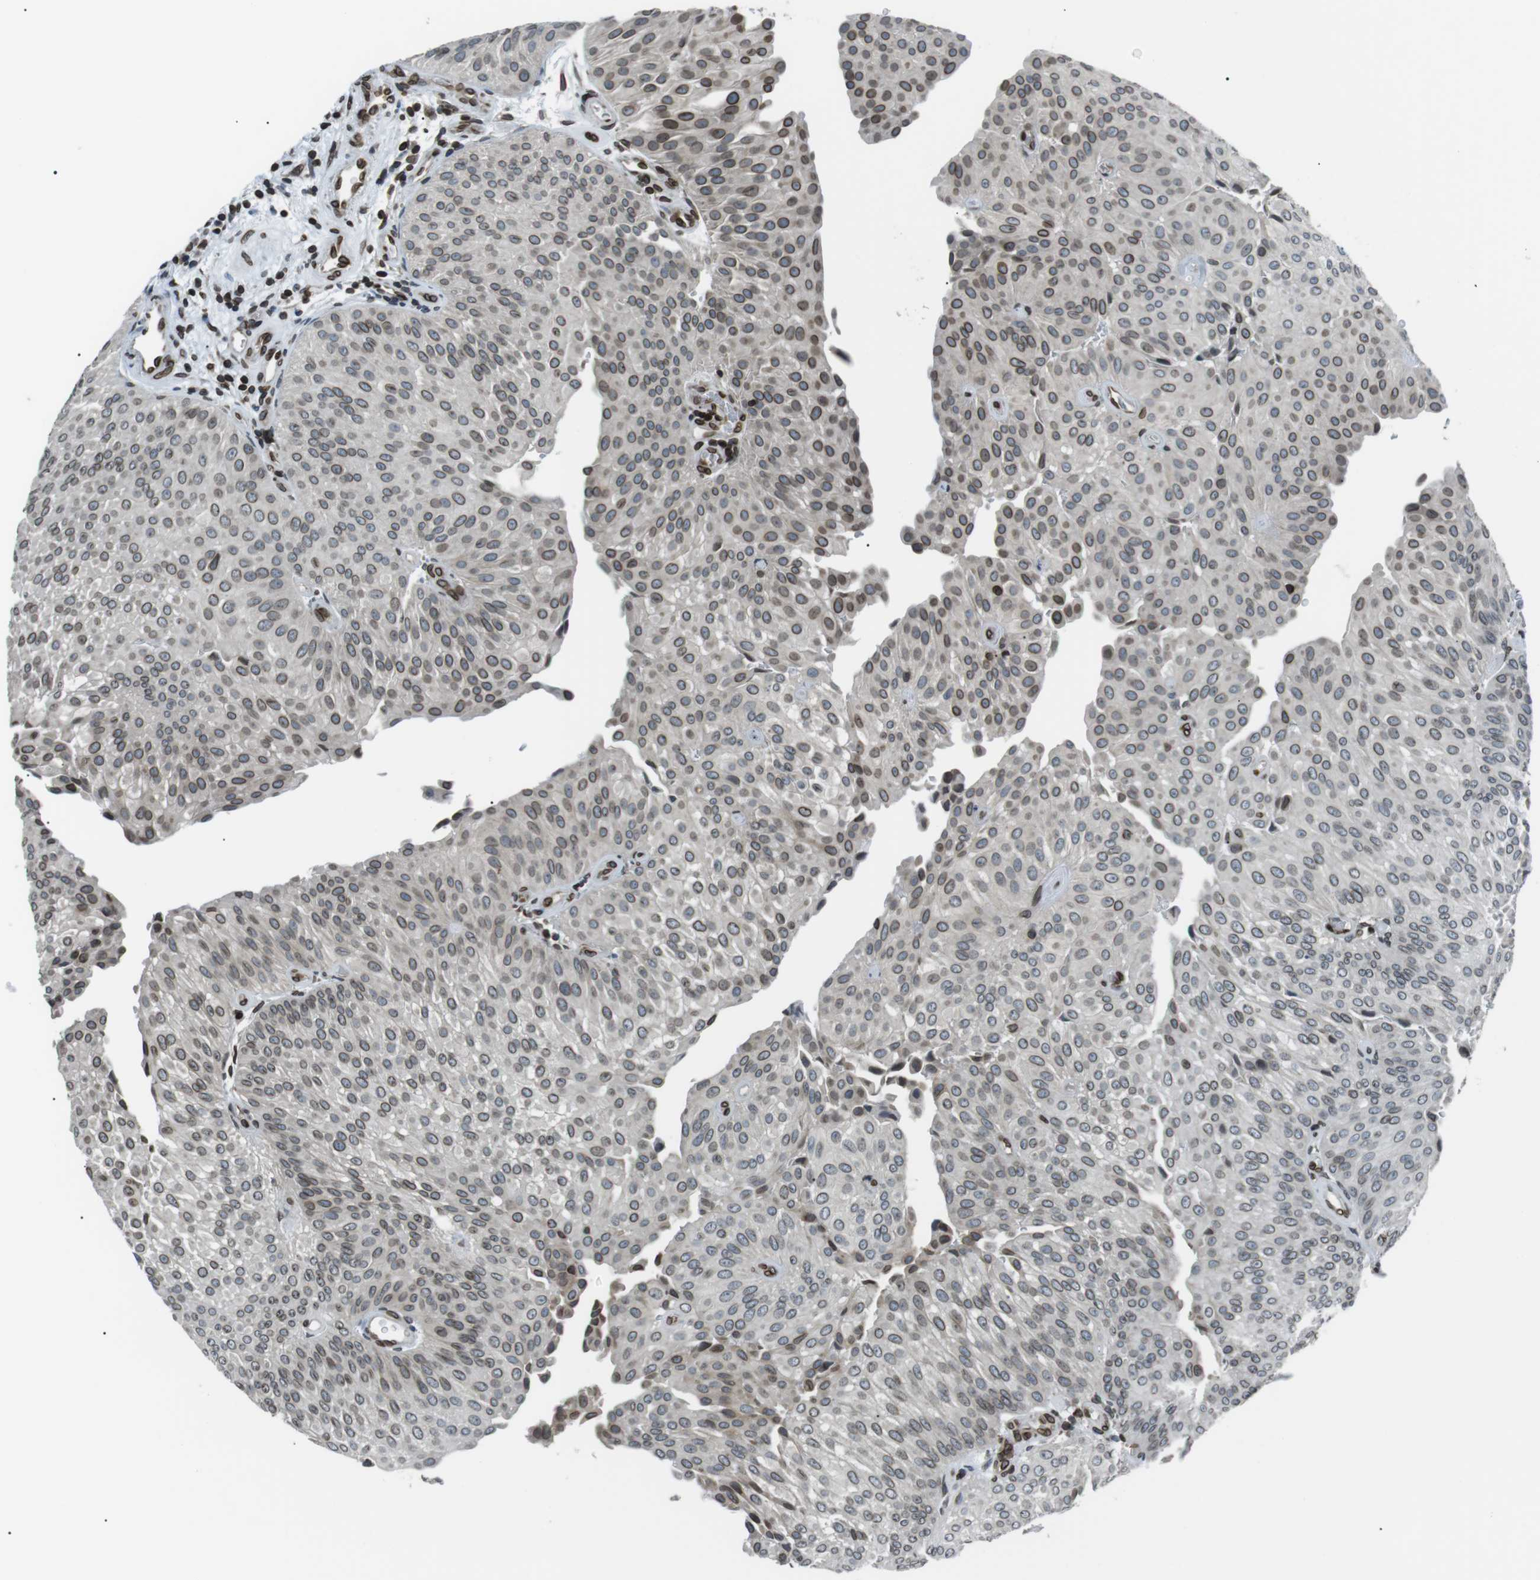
{"staining": {"intensity": "moderate", "quantity": ">75%", "location": "cytoplasmic/membranous,nuclear"}, "tissue": "urothelial cancer", "cell_type": "Tumor cells", "image_type": "cancer", "snomed": [{"axis": "morphology", "description": "Urothelial carcinoma, Low grade"}, {"axis": "topography", "description": "Urinary bladder"}], "caption": "There is medium levels of moderate cytoplasmic/membranous and nuclear expression in tumor cells of low-grade urothelial carcinoma, as demonstrated by immunohistochemical staining (brown color).", "gene": "TMX4", "patient": {"sex": "female", "age": 60}}